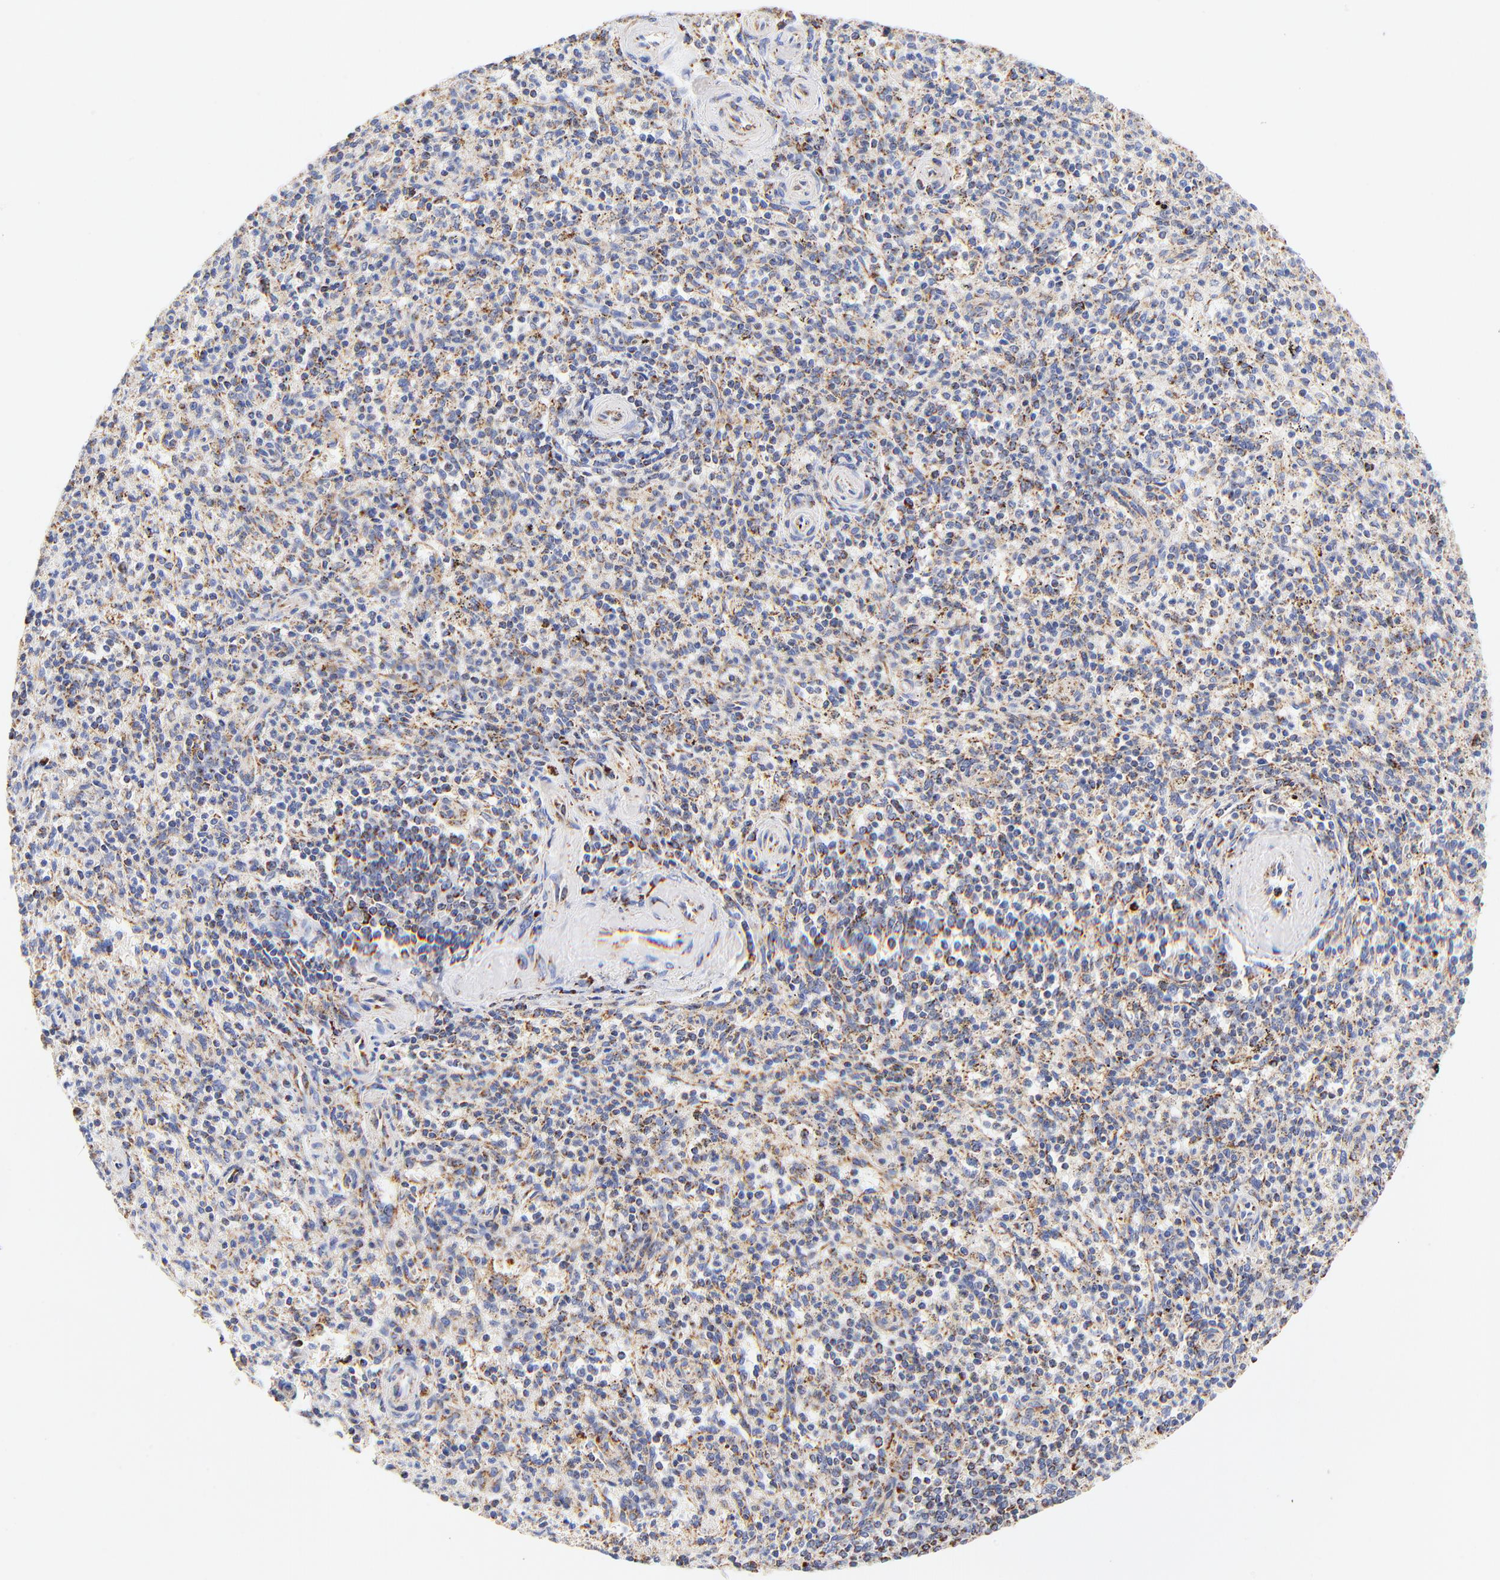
{"staining": {"intensity": "moderate", "quantity": "<25%", "location": "cytoplasmic/membranous"}, "tissue": "spleen", "cell_type": "Cells in red pulp", "image_type": "normal", "snomed": [{"axis": "morphology", "description": "Normal tissue, NOS"}, {"axis": "topography", "description": "Spleen"}], "caption": "IHC (DAB) staining of normal human spleen shows moderate cytoplasmic/membranous protein staining in approximately <25% of cells in red pulp.", "gene": "ATP5F1D", "patient": {"sex": "male", "age": 72}}